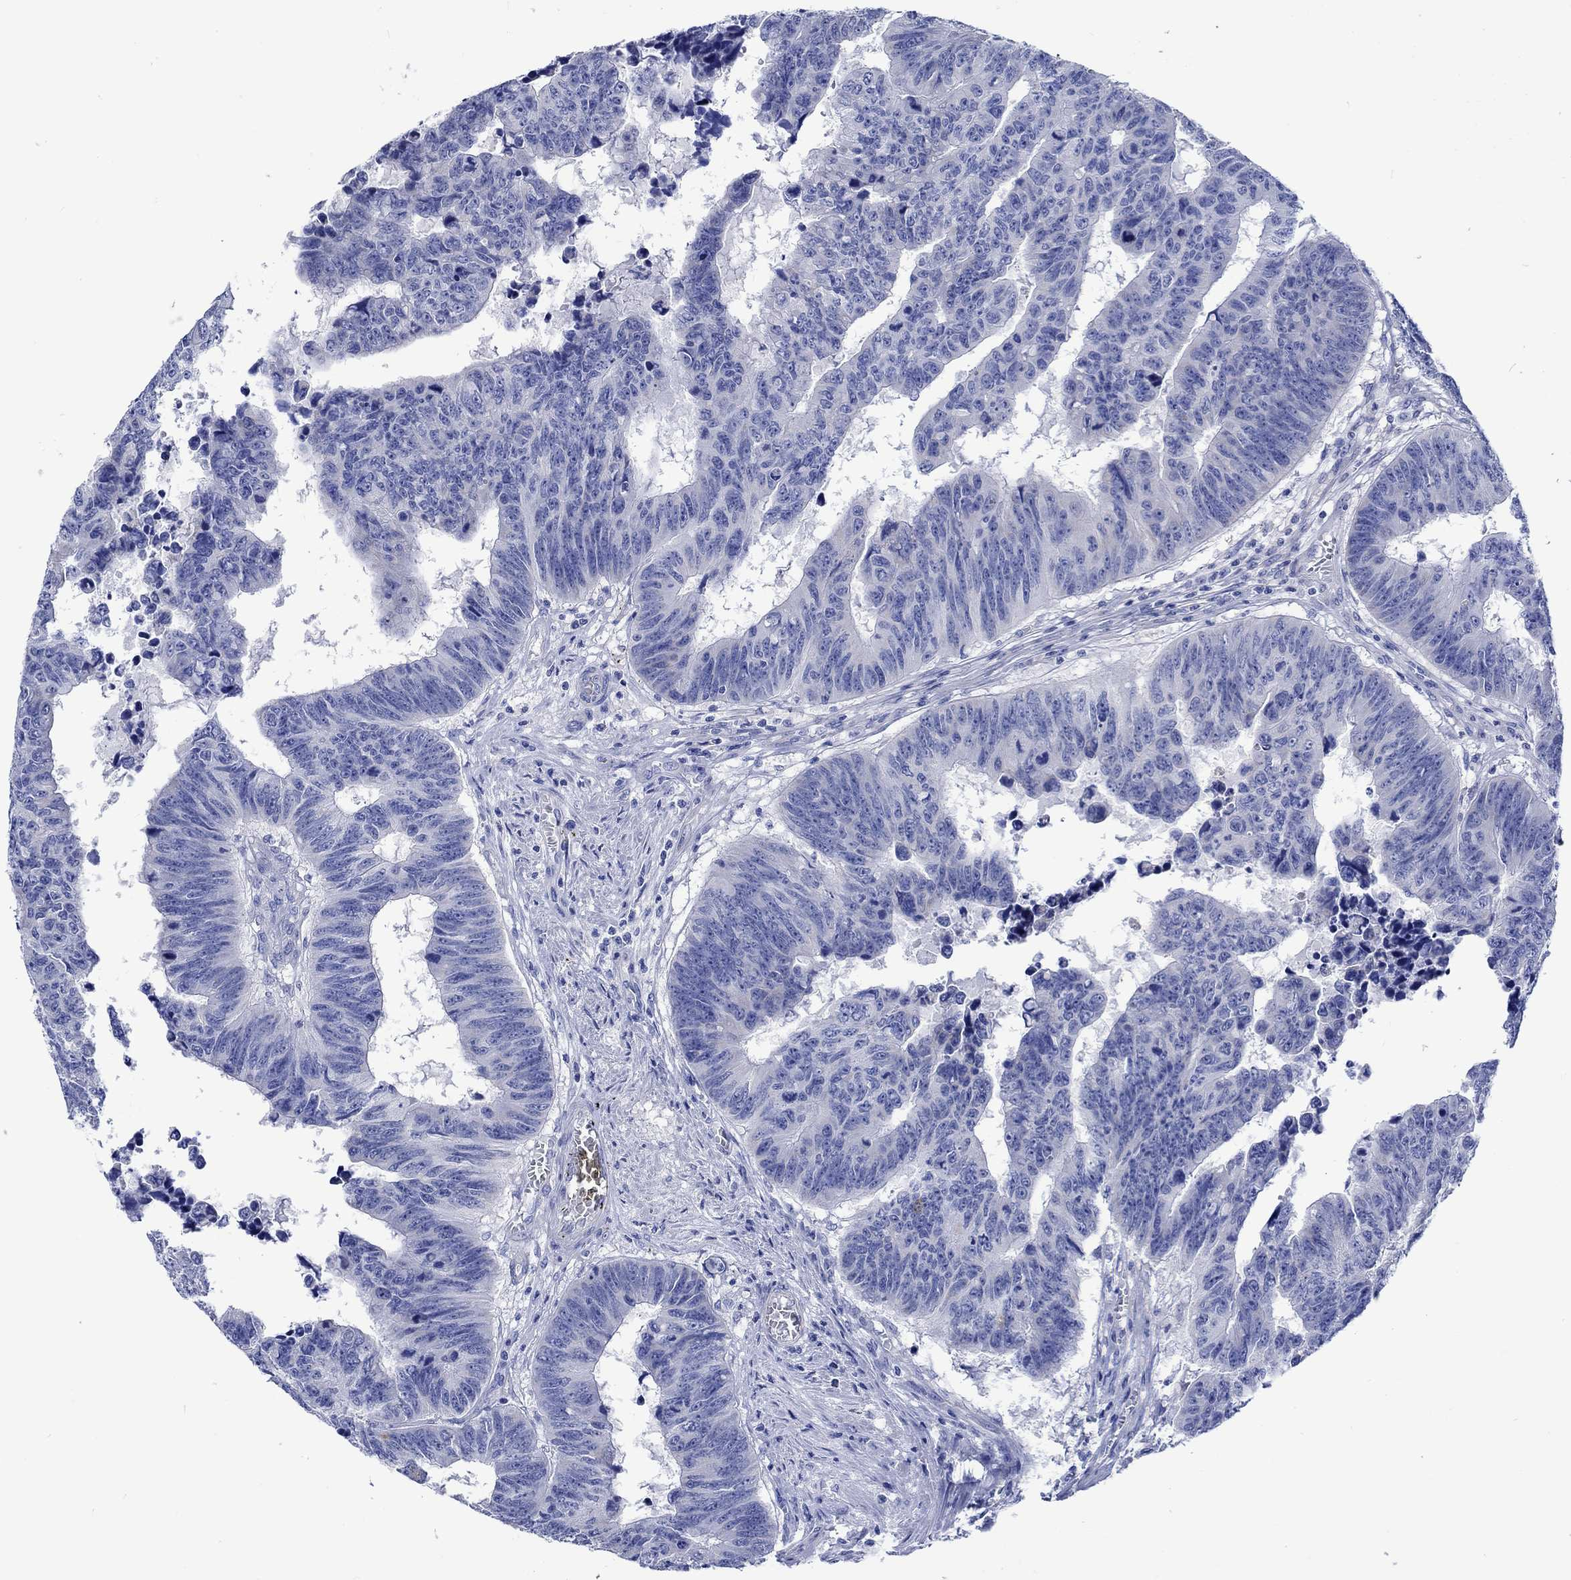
{"staining": {"intensity": "negative", "quantity": "none", "location": "none"}, "tissue": "colorectal cancer", "cell_type": "Tumor cells", "image_type": "cancer", "snomed": [{"axis": "morphology", "description": "Adenocarcinoma, NOS"}, {"axis": "topography", "description": "Appendix"}, {"axis": "topography", "description": "Colon"}, {"axis": "topography", "description": "Cecum"}, {"axis": "topography", "description": "Colon asc"}], "caption": "A micrograph of colorectal adenocarcinoma stained for a protein exhibits no brown staining in tumor cells. The staining is performed using DAB (3,3'-diaminobenzidine) brown chromogen with nuclei counter-stained in using hematoxylin.", "gene": "CPLX2", "patient": {"sex": "female", "age": 85}}